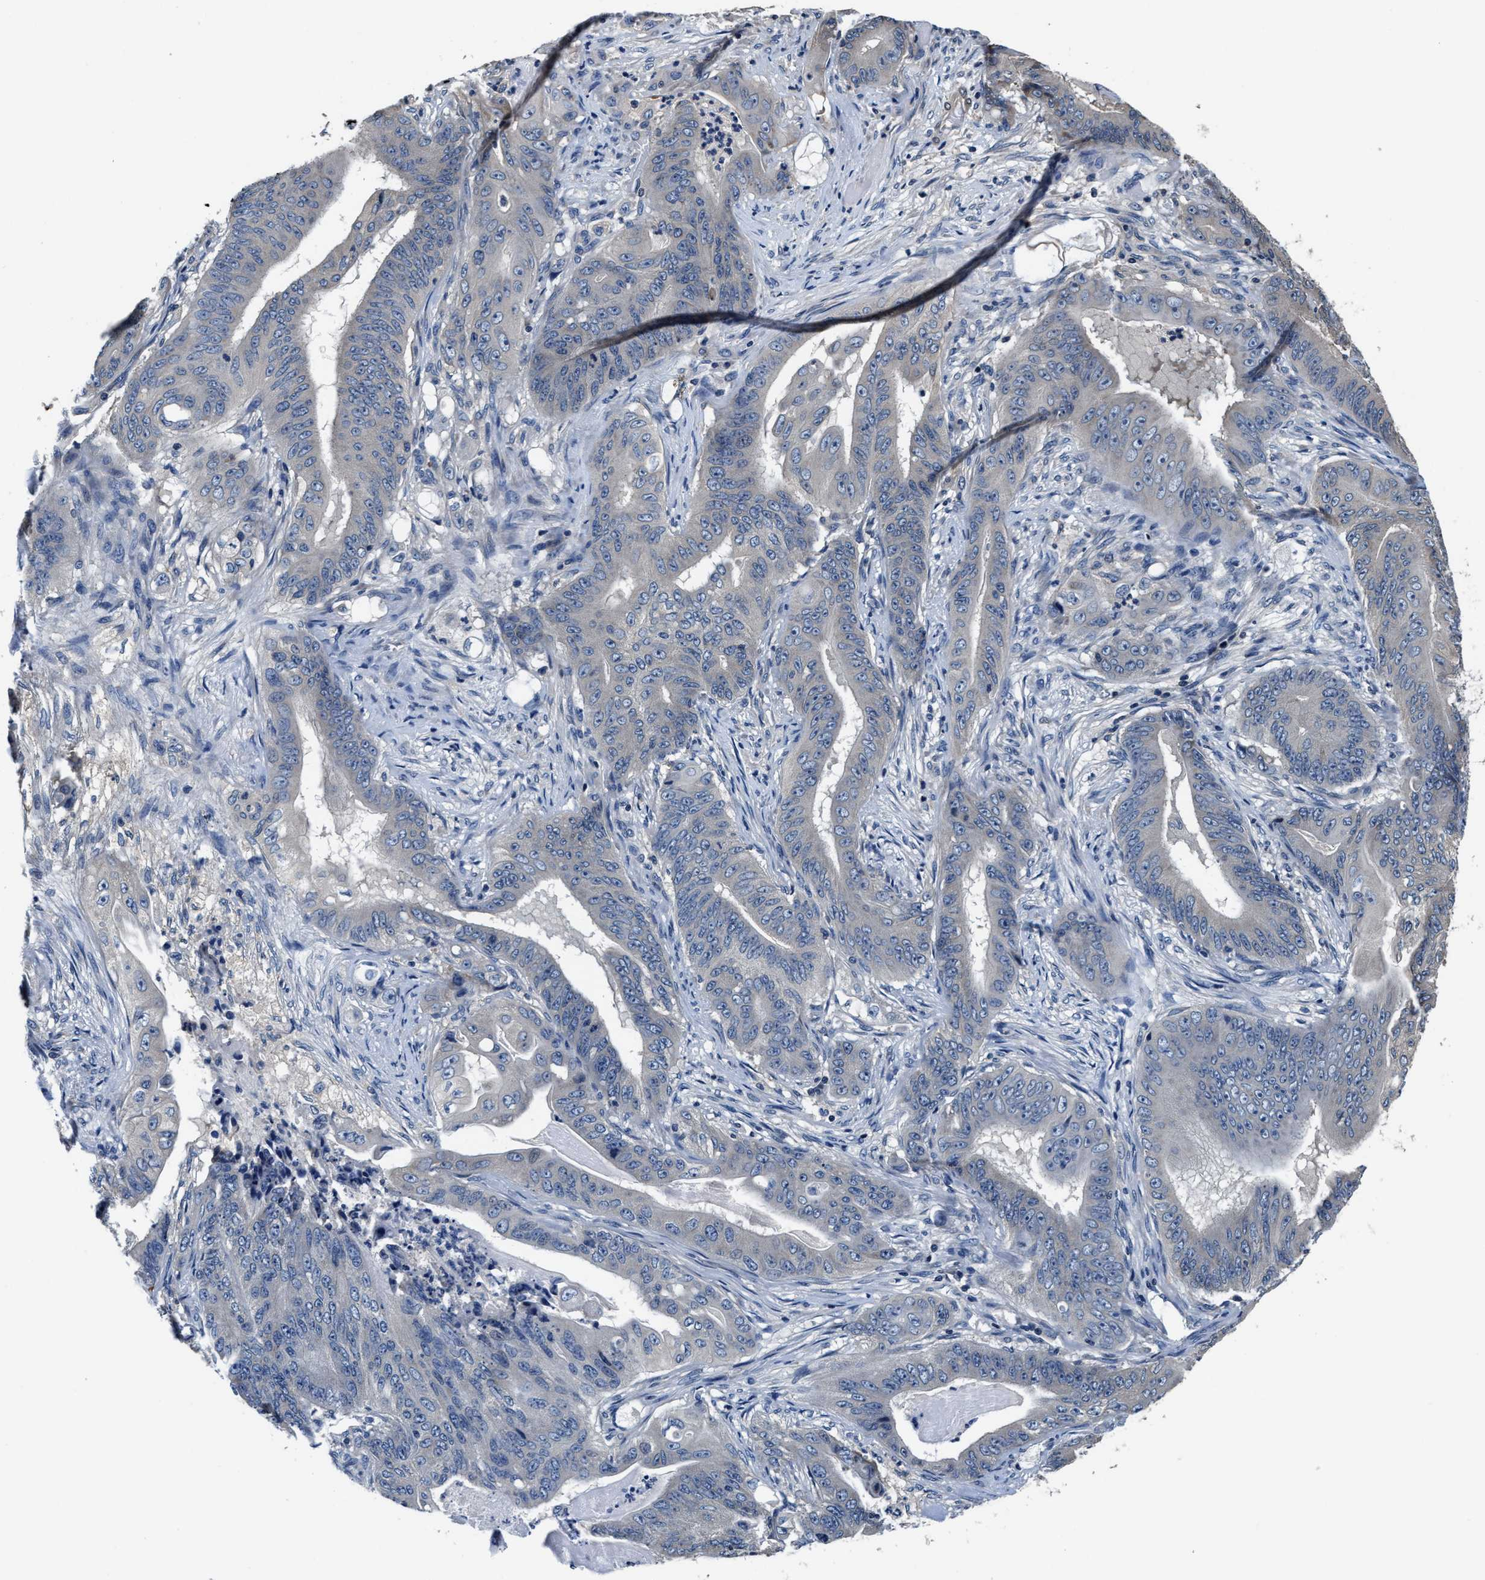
{"staining": {"intensity": "negative", "quantity": "none", "location": "none"}, "tissue": "stomach cancer", "cell_type": "Tumor cells", "image_type": "cancer", "snomed": [{"axis": "morphology", "description": "Adenocarcinoma, NOS"}, {"axis": "topography", "description": "Stomach"}], "caption": "A photomicrograph of stomach cancer stained for a protein shows no brown staining in tumor cells.", "gene": "ANKIB1", "patient": {"sex": "female", "age": 73}}